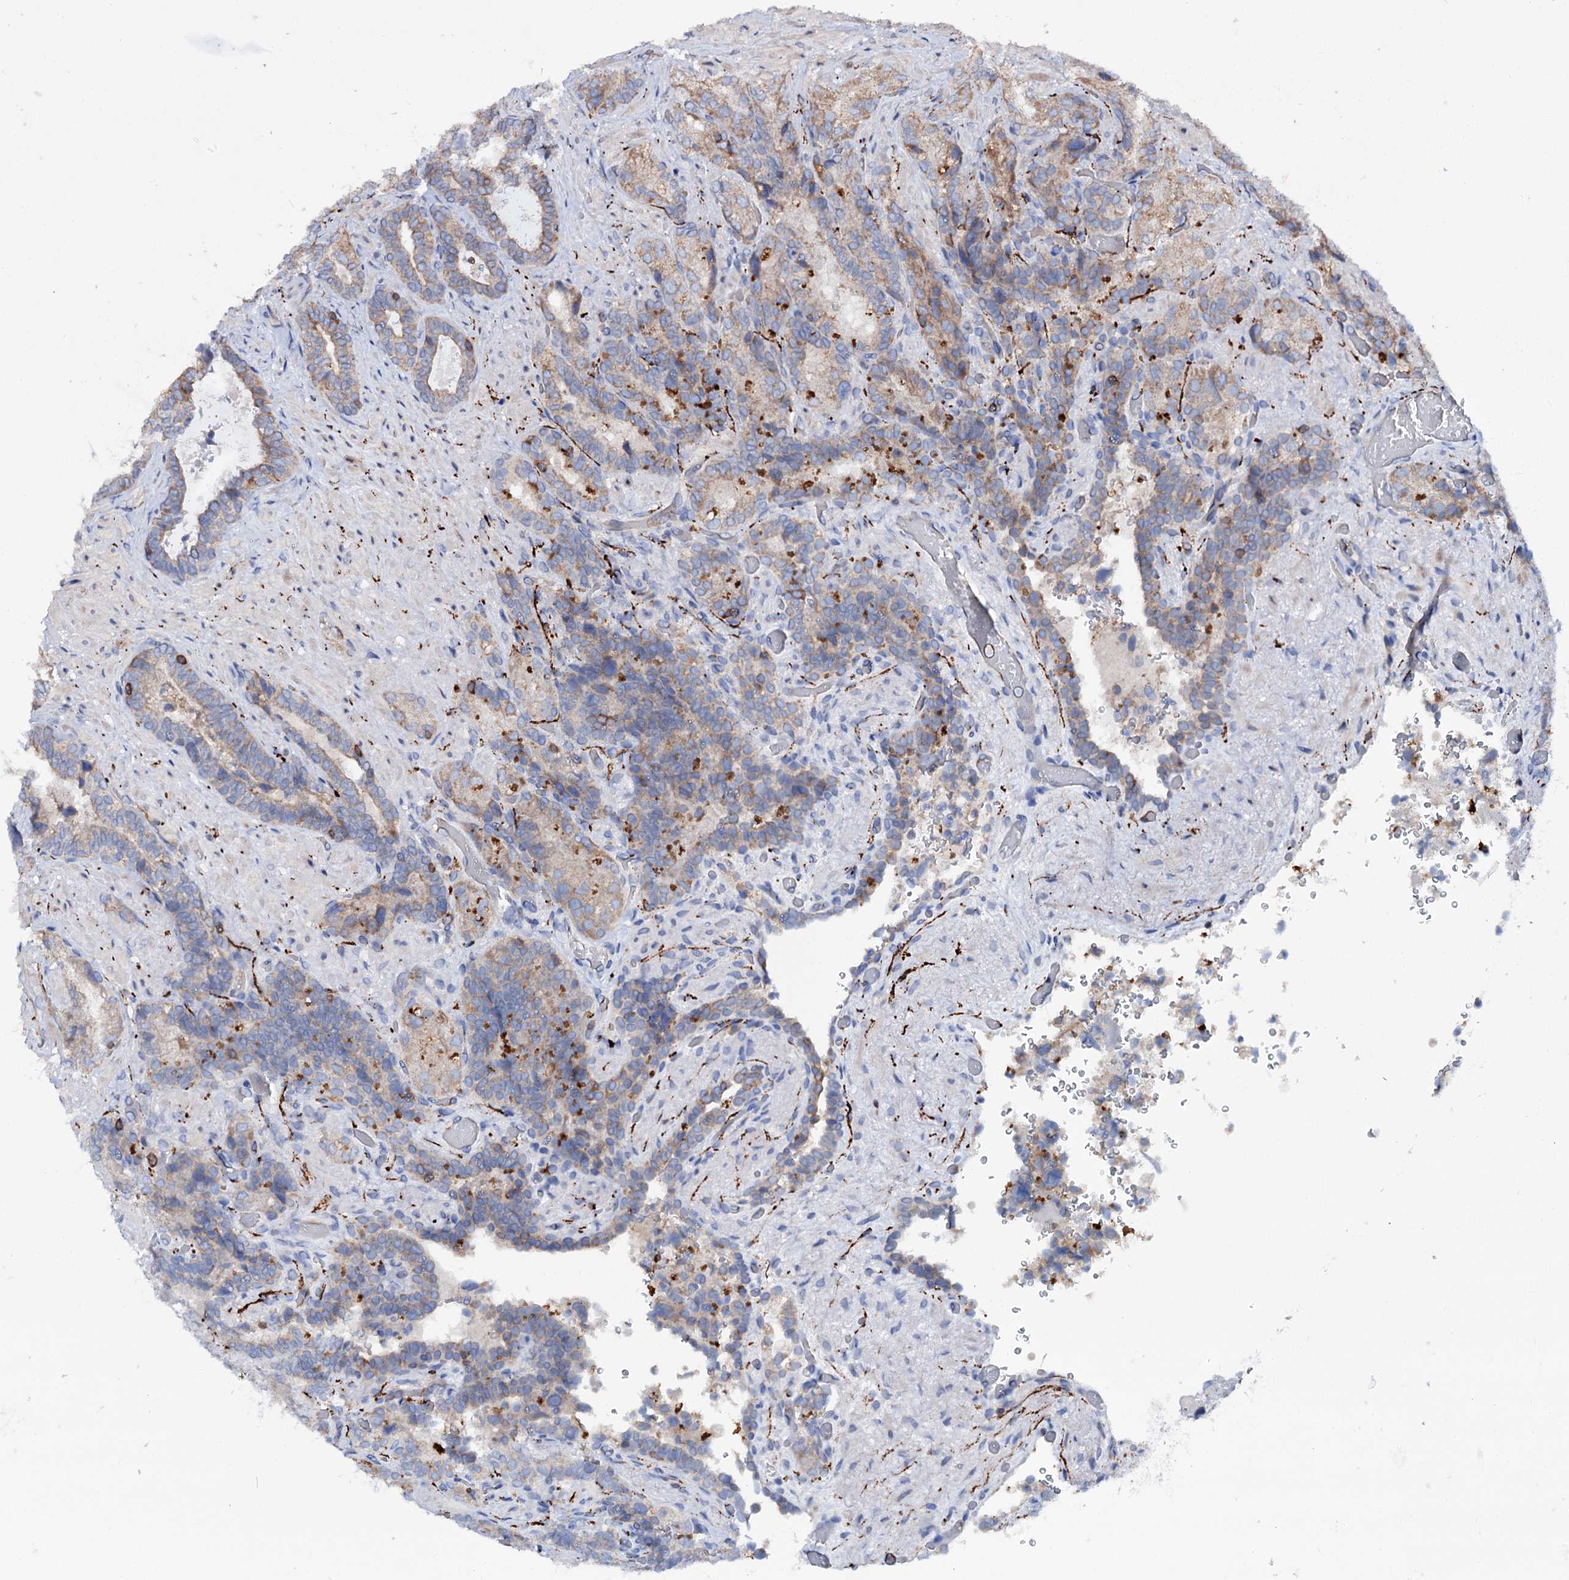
{"staining": {"intensity": "moderate", "quantity": ">75%", "location": "cytoplasmic/membranous"}, "tissue": "seminal vesicle", "cell_type": "Glandular cells", "image_type": "normal", "snomed": [{"axis": "morphology", "description": "Normal tissue, NOS"}, {"axis": "topography", "description": "Prostate and seminal vesicle, NOS"}, {"axis": "topography", "description": "Prostate"}, {"axis": "topography", "description": "Seminal veicle"}], "caption": "Brown immunohistochemical staining in unremarkable seminal vesicle reveals moderate cytoplasmic/membranous staining in approximately >75% of glandular cells. (IHC, brightfield microscopy, high magnification).", "gene": "UBASH3B", "patient": {"sex": "male", "age": 67}}